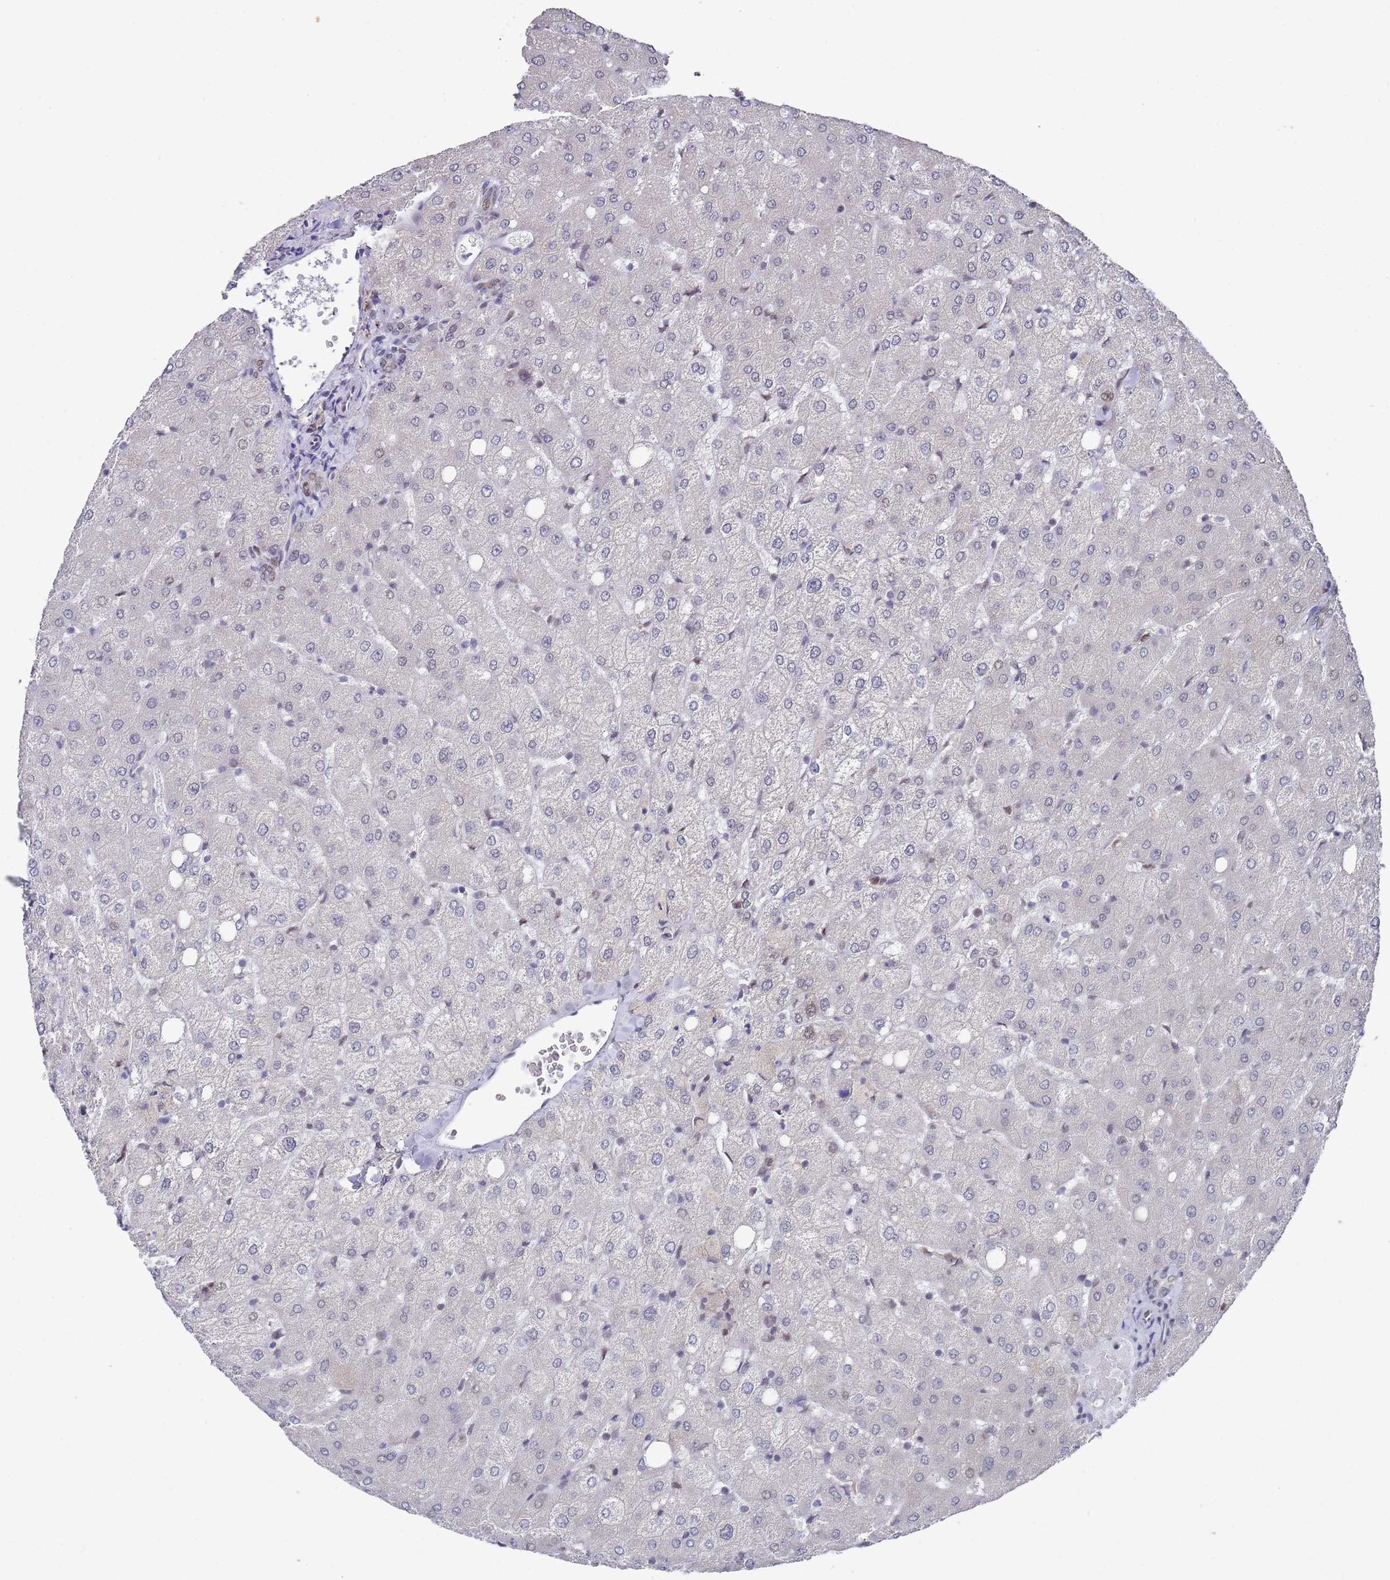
{"staining": {"intensity": "weak", "quantity": "<25%", "location": "nuclear"}, "tissue": "liver", "cell_type": "Cholangiocytes", "image_type": "normal", "snomed": [{"axis": "morphology", "description": "Normal tissue, NOS"}, {"axis": "topography", "description": "Liver"}], "caption": "High power microscopy photomicrograph of an immunohistochemistry (IHC) micrograph of normal liver, revealing no significant staining in cholangiocytes.", "gene": "COPS6", "patient": {"sex": "female", "age": 54}}